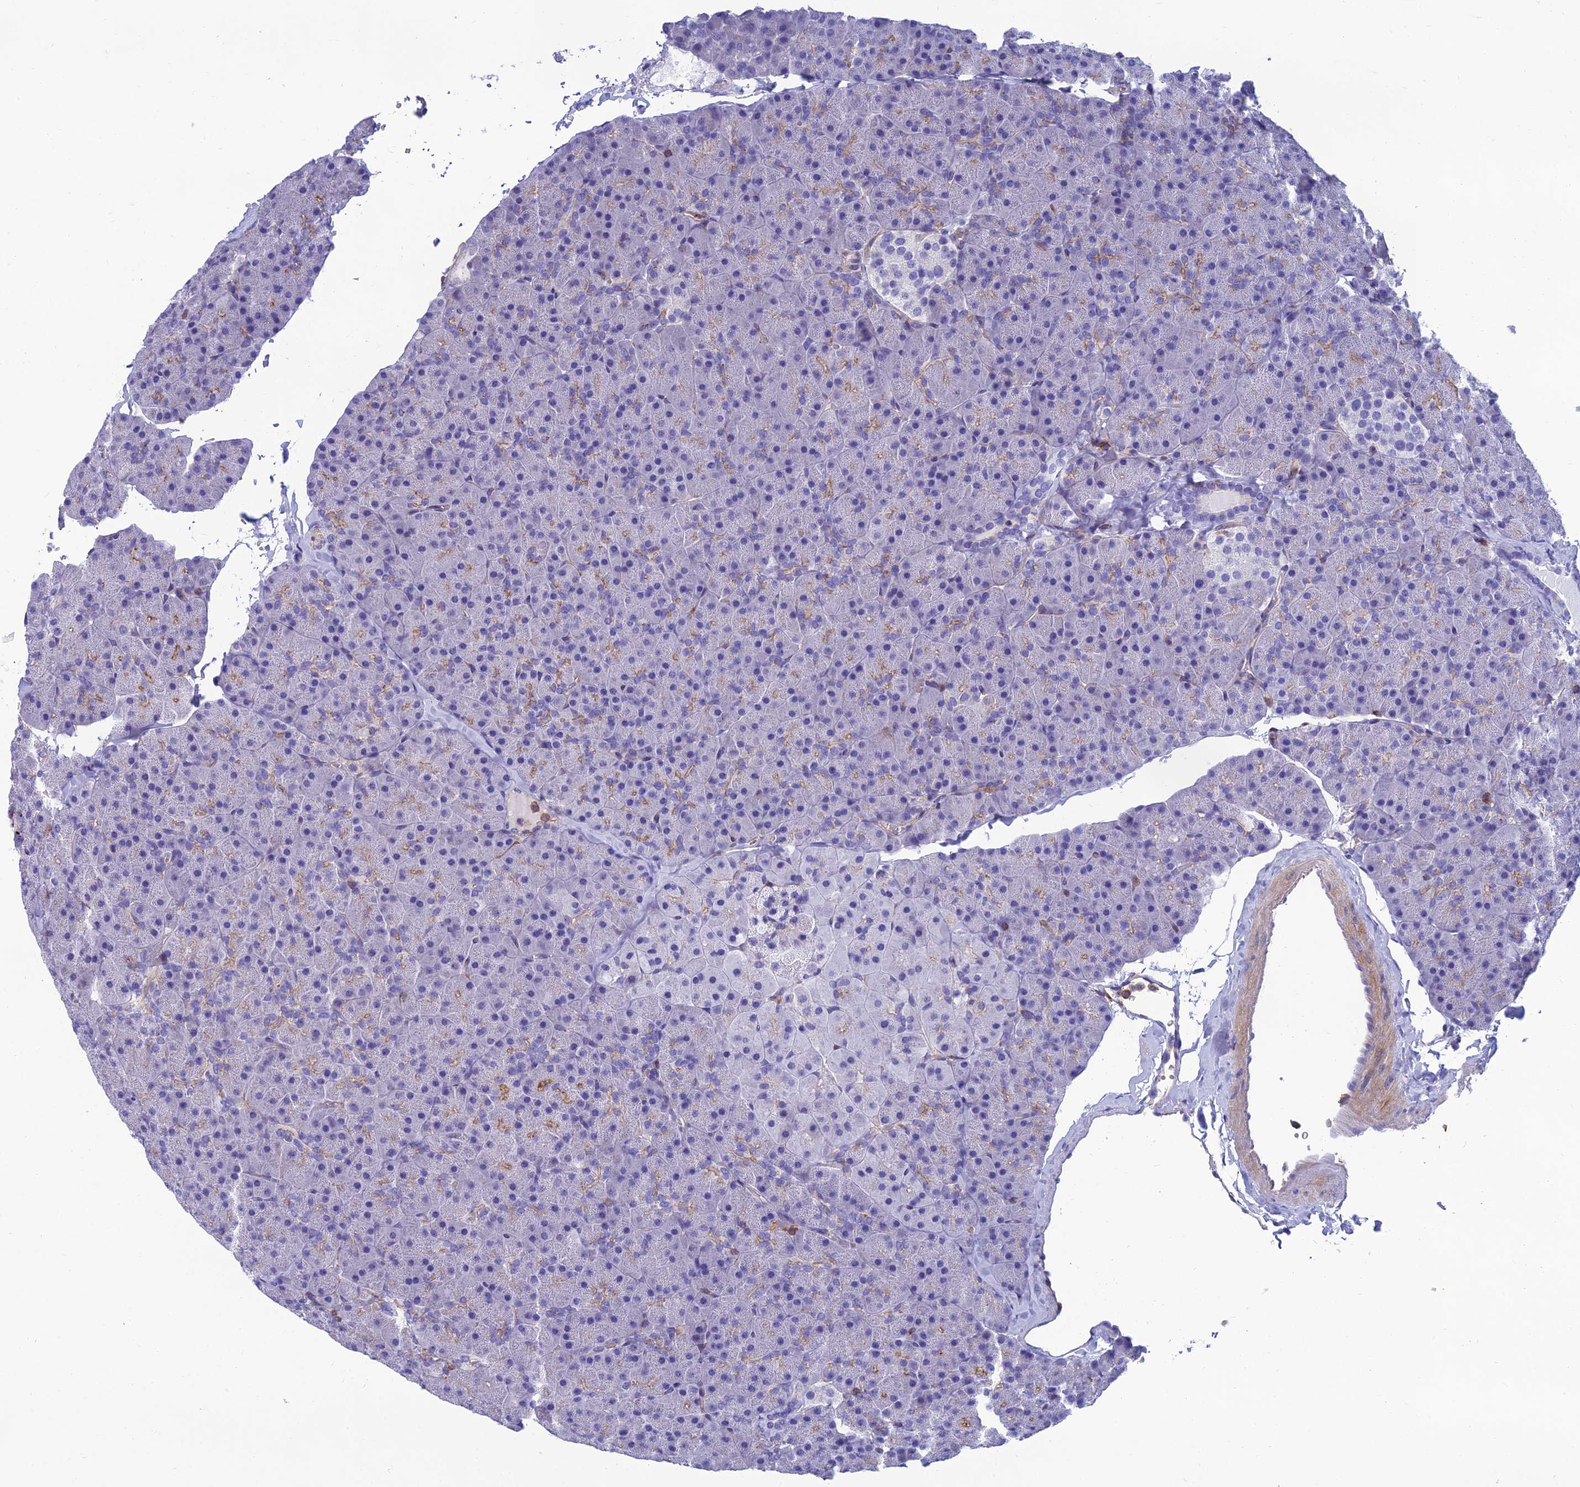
{"staining": {"intensity": "weak", "quantity": "25%-75%", "location": "cytoplasmic/membranous"}, "tissue": "pancreas", "cell_type": "Exocrine glandular cells", "image_type": "normal", "snomed": [{"axis": "morphology", "description": "Normal tissue, NOS"}, {"axis": "topography", "description": "Pancreas"}], "caption": "Protein analysis of unremarkable pancreas reveals weak cytoplasmic/membranous positivity in about 25%-75% of exocrine glandular cells.", "gene": "PPP1R18", "patient": {"sex": "male", "age": 36}}